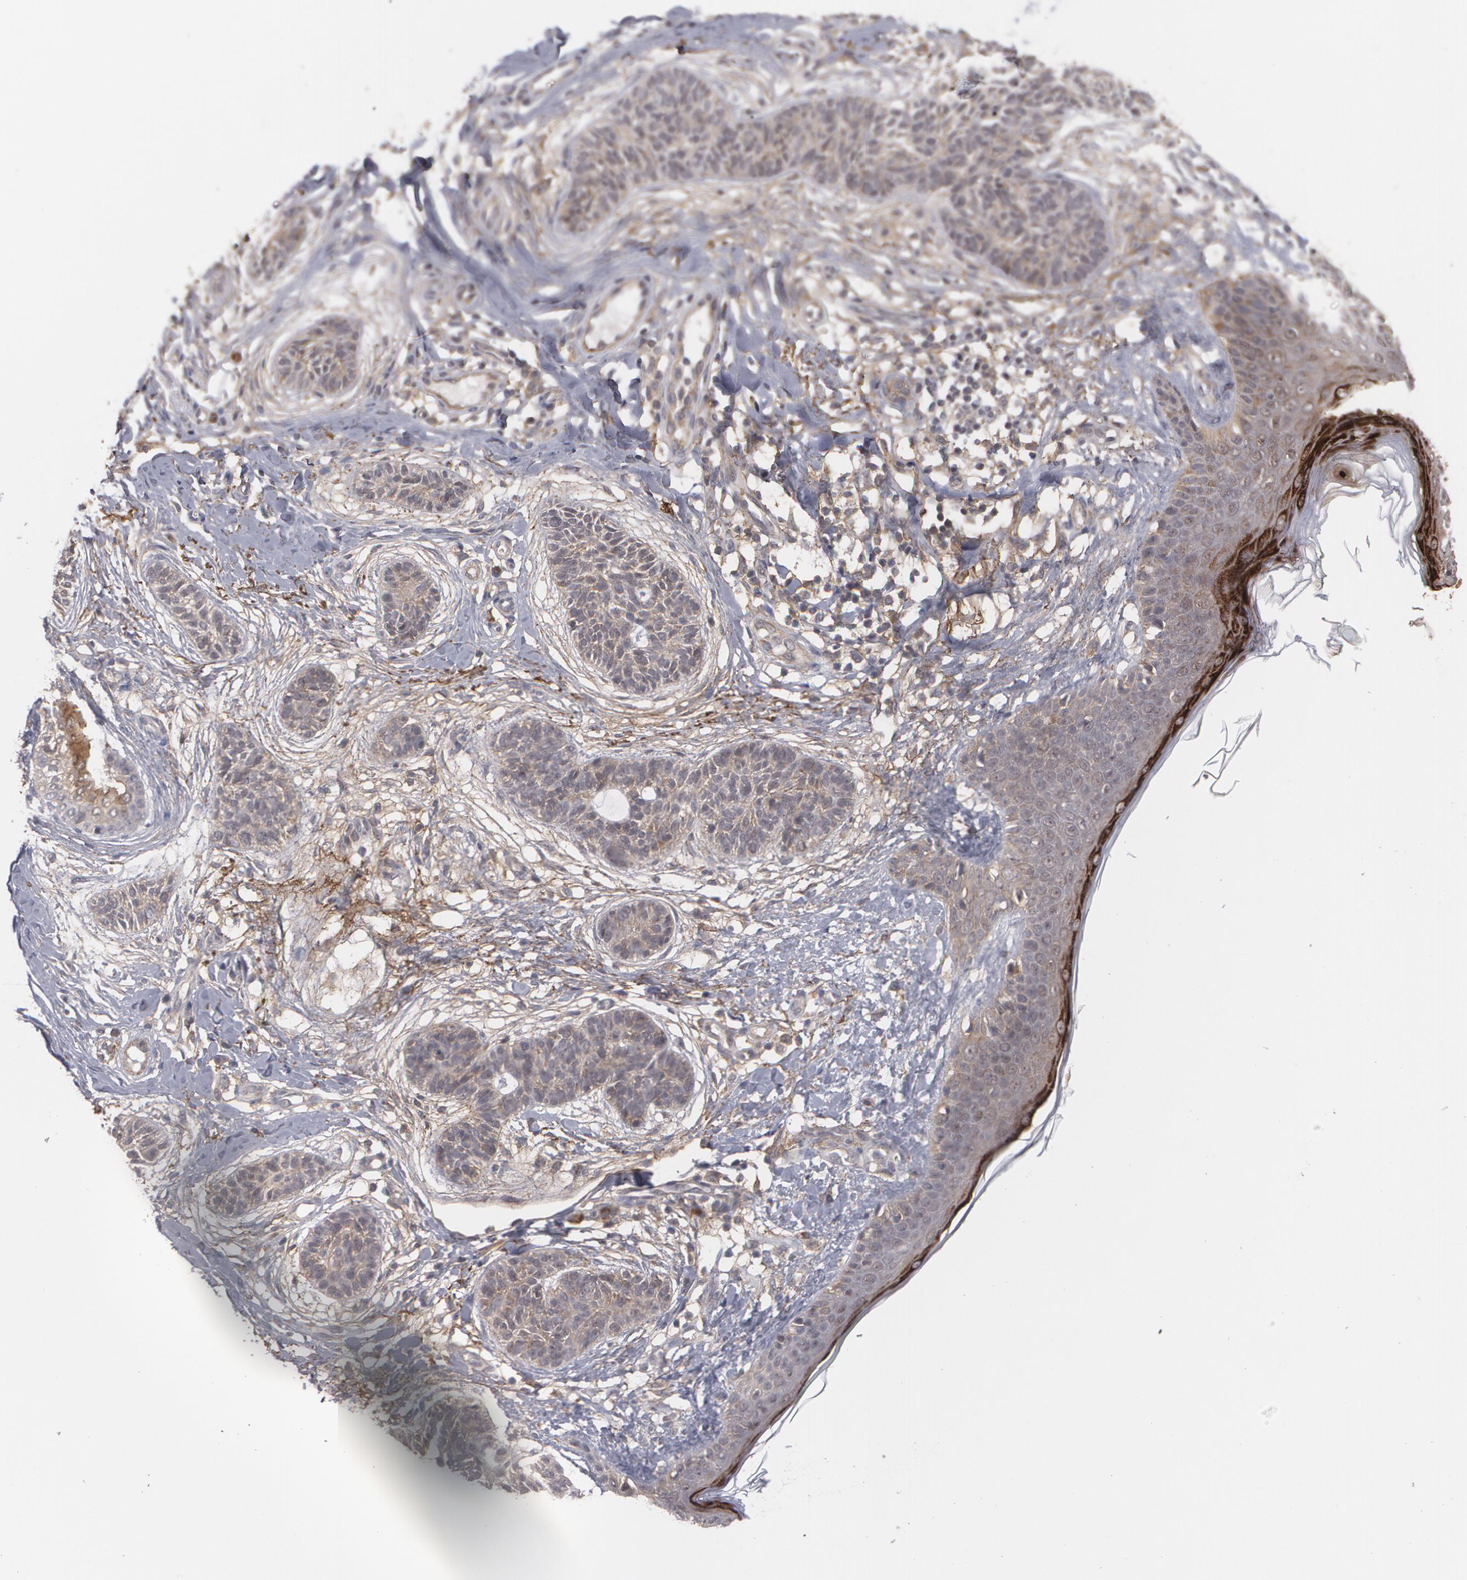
{"staining": {"intensity": "weak", "quantity": ">75%", "location": "cytoplasmic/membranous"}, "tissue": "skin cancer", "cell_type": "Tumor cells", "image_type": "cancer", "snomed": [{"axis": "morphology", "description": "Normal tissue, NOS"}, {"axis": "morphology", "description": "Basal cell carcinoma"}, {"axis": "topography", "description": "Skin"}], "caption": "Skin cancer (basal cell carcinoma) tissue shows weak cytoplasmic/membranous expression in about >75% of tumor cells, visualized by immunohistochemistry. The staining was performed using DAB to visualize the protein expression in brown, while the nuclei were stained in blue with hematoxylin (Magnification: 20x).", "gene": "BMP6", "patient": {"sex": "male", "age": 63}}